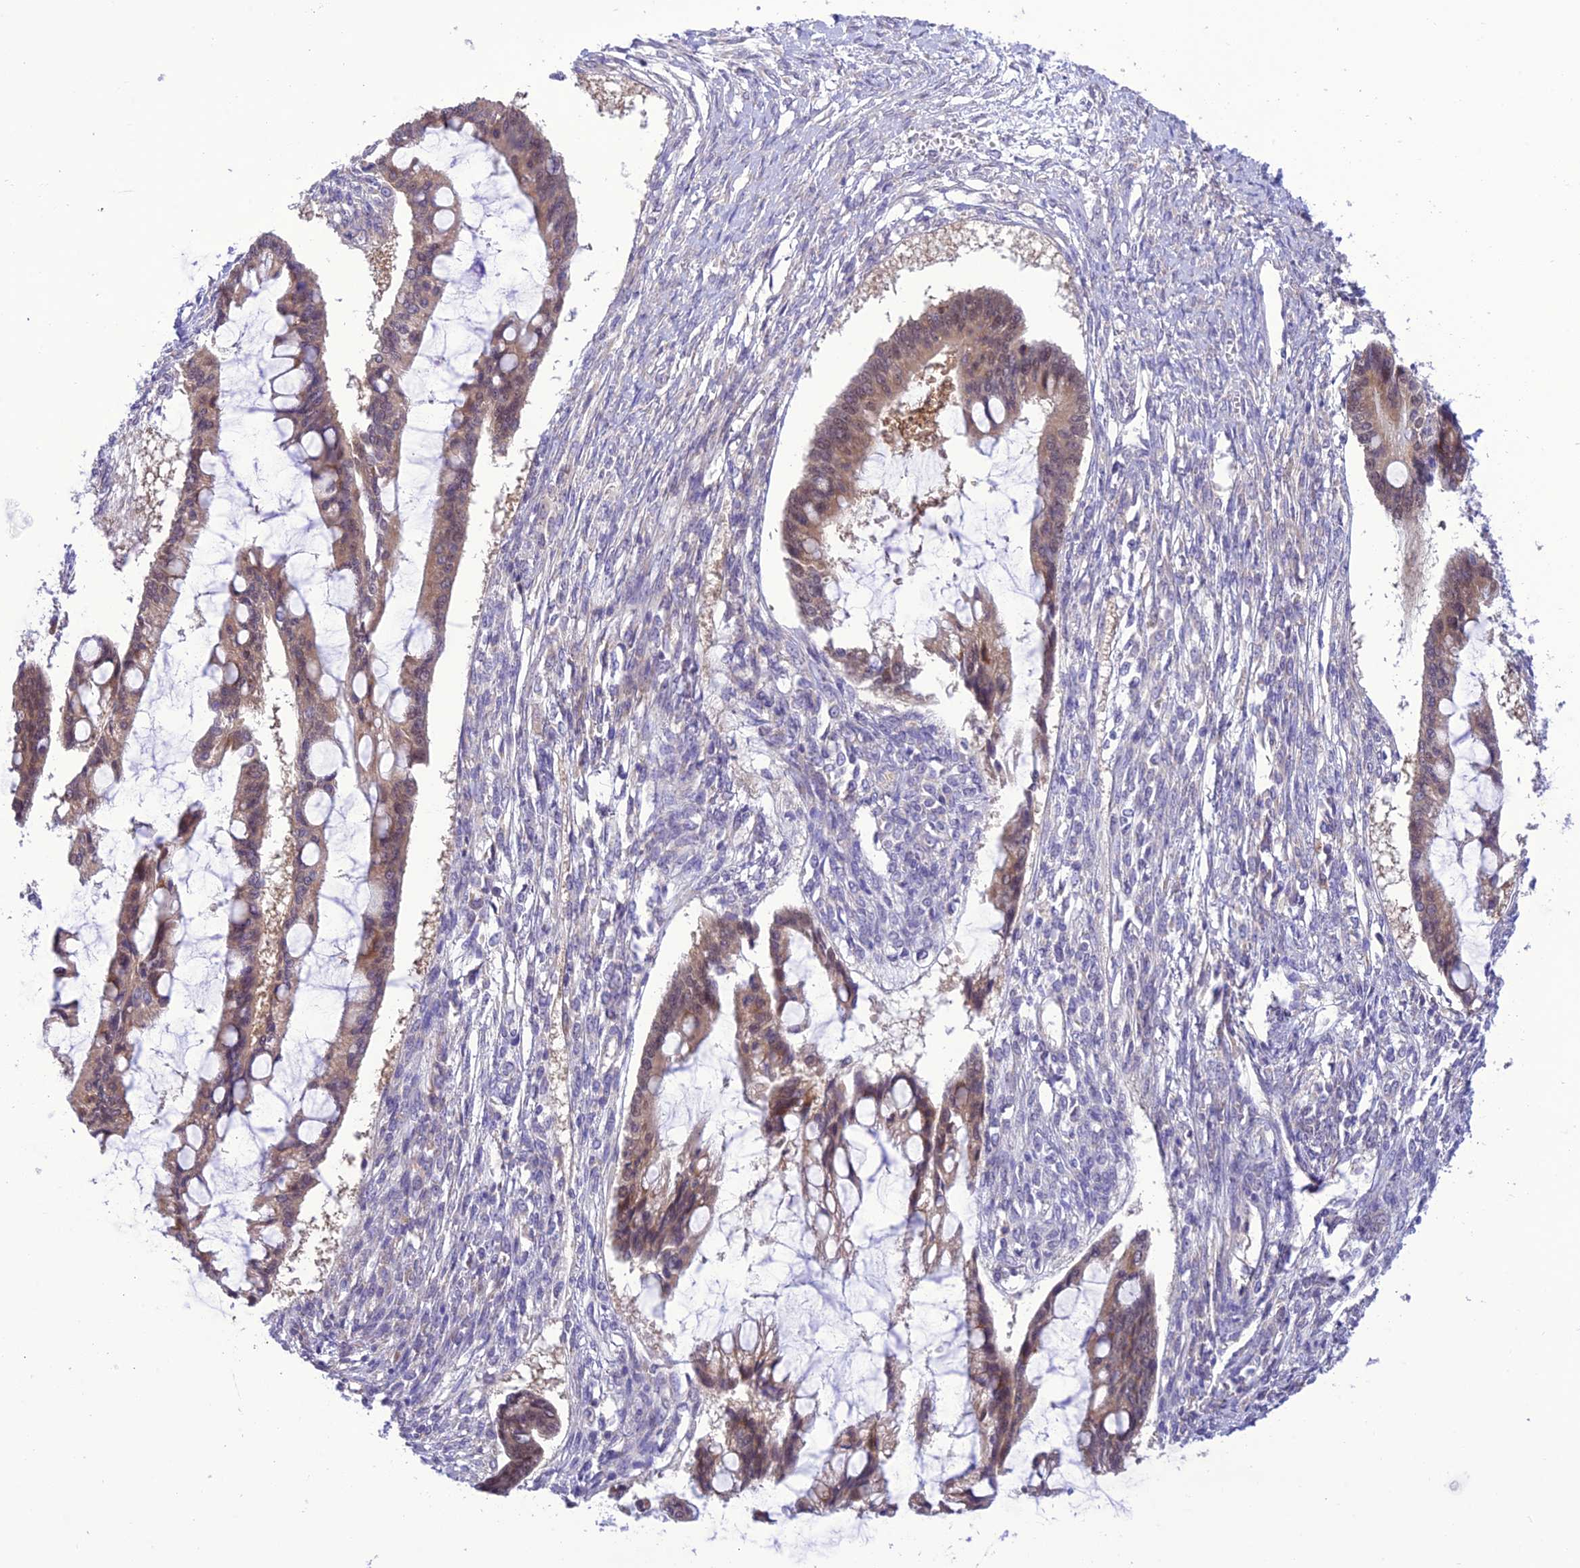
{"staining": {"intensity": "weak", "quantity": ">75%", "location": "cytoplasmic/membranous,nuclear"}, "tissue": "ovarian cancer", "cell_type": "Tumor cells", "image_type": "cancer", "snomed": [{"axis": "morphology", "description": "Cystadenocarcinoma, mucinous, NOS"}, {"axis": "topography", "description": "Ovary"}], "caption": "A brown stain labels weak cytoplasmic/membranous and nuclear expression of a protein in human ovarian cancer tumor cells.", "gene": "RNF126", "patient": {"sex": "female", "age": 73}}